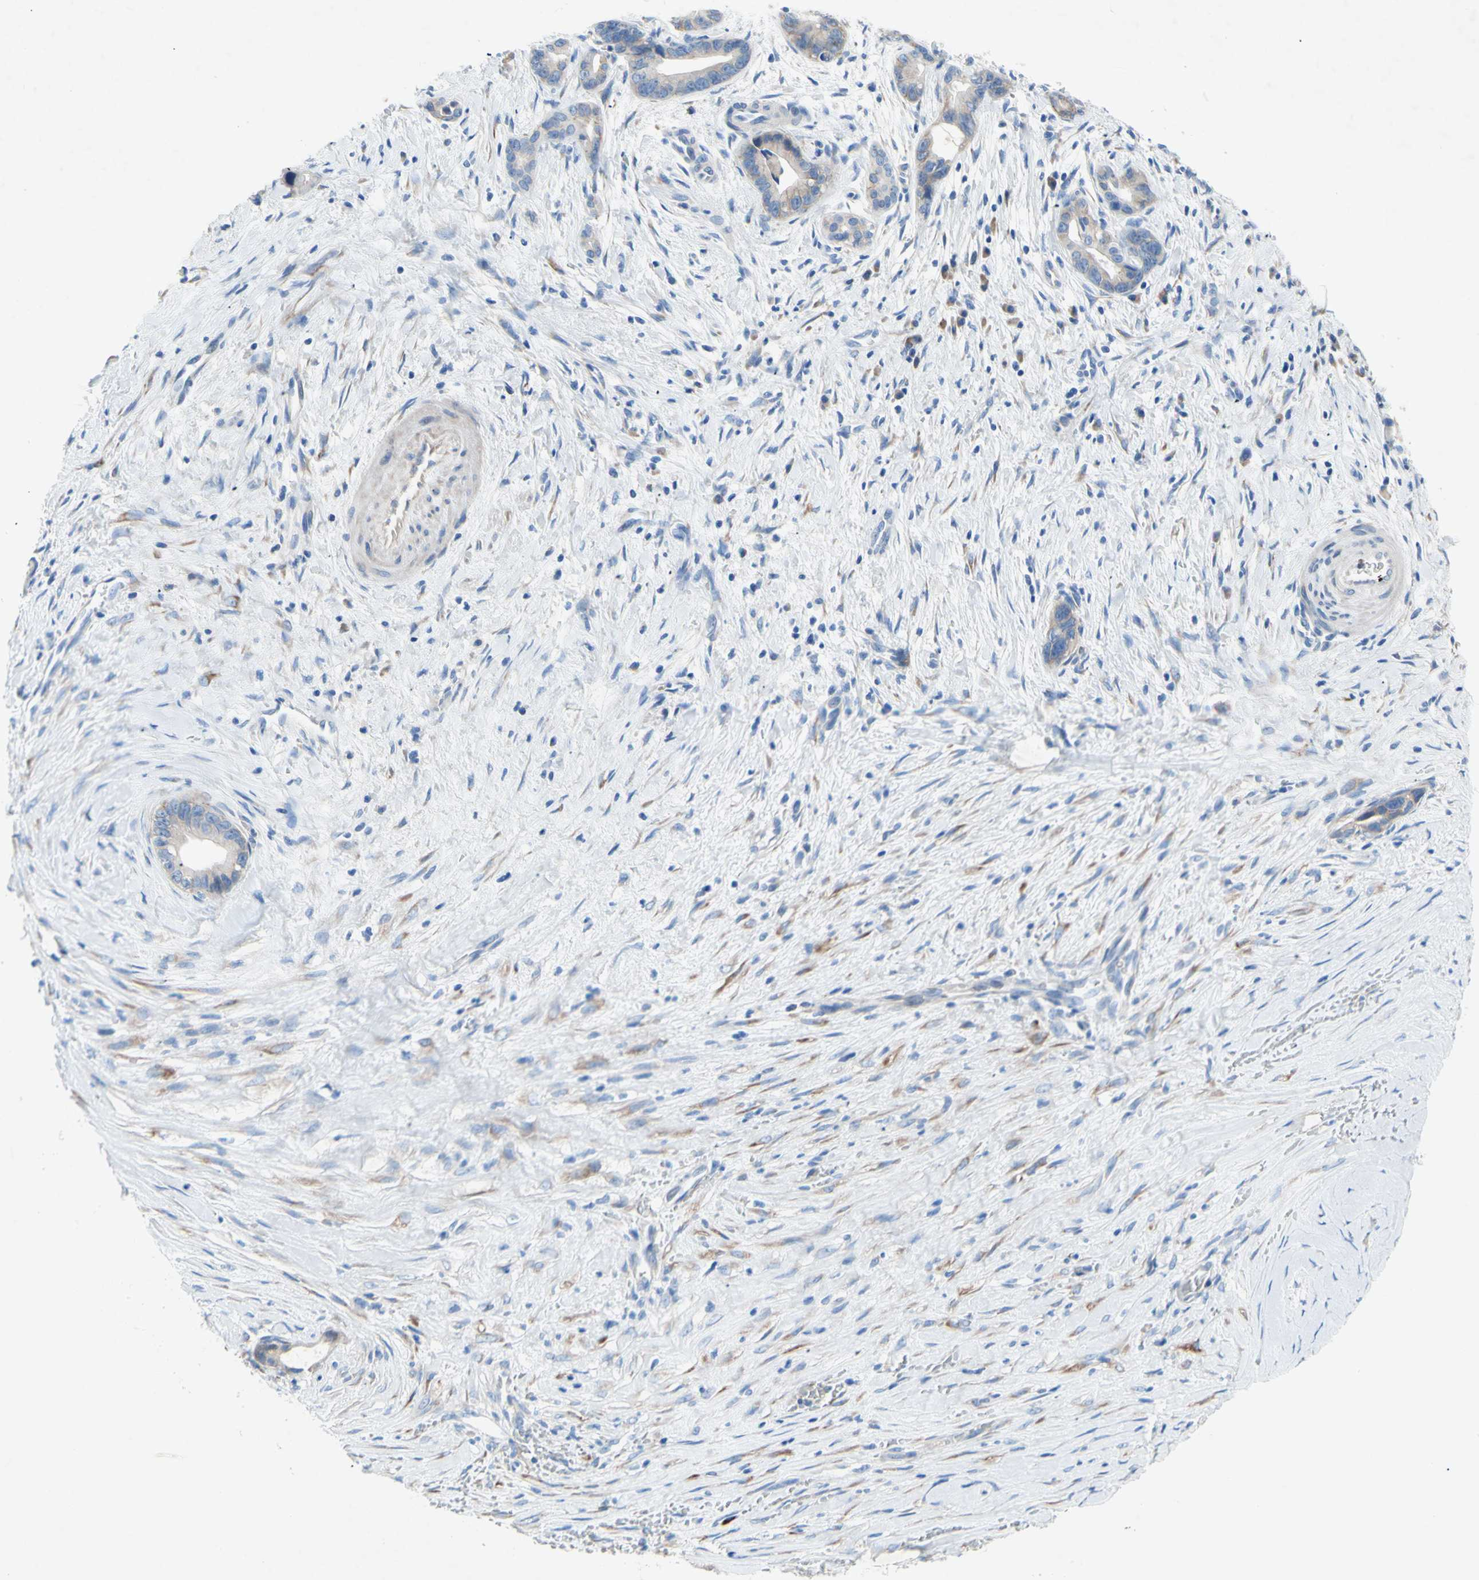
{"staining": {"intensity": "negative", "quantity": "none", "location": "none"}, "tissue": "liver cancer", "cell_type": "Tumor cells", "image_type": "cancer", "snomed": [{"axis": "morphology", "description": "Cholangiocarcinoma"}, {"axis": "topography", "description": "Liver"}], "caption": "Immunohistochemistry (IHC) image of cholangiocarcinoma (liver) stained for a protein (brown), which displays no expression in tumor cells.", "gene": "TMIGD2", "patient": {"sex": "female", "age": 55}}